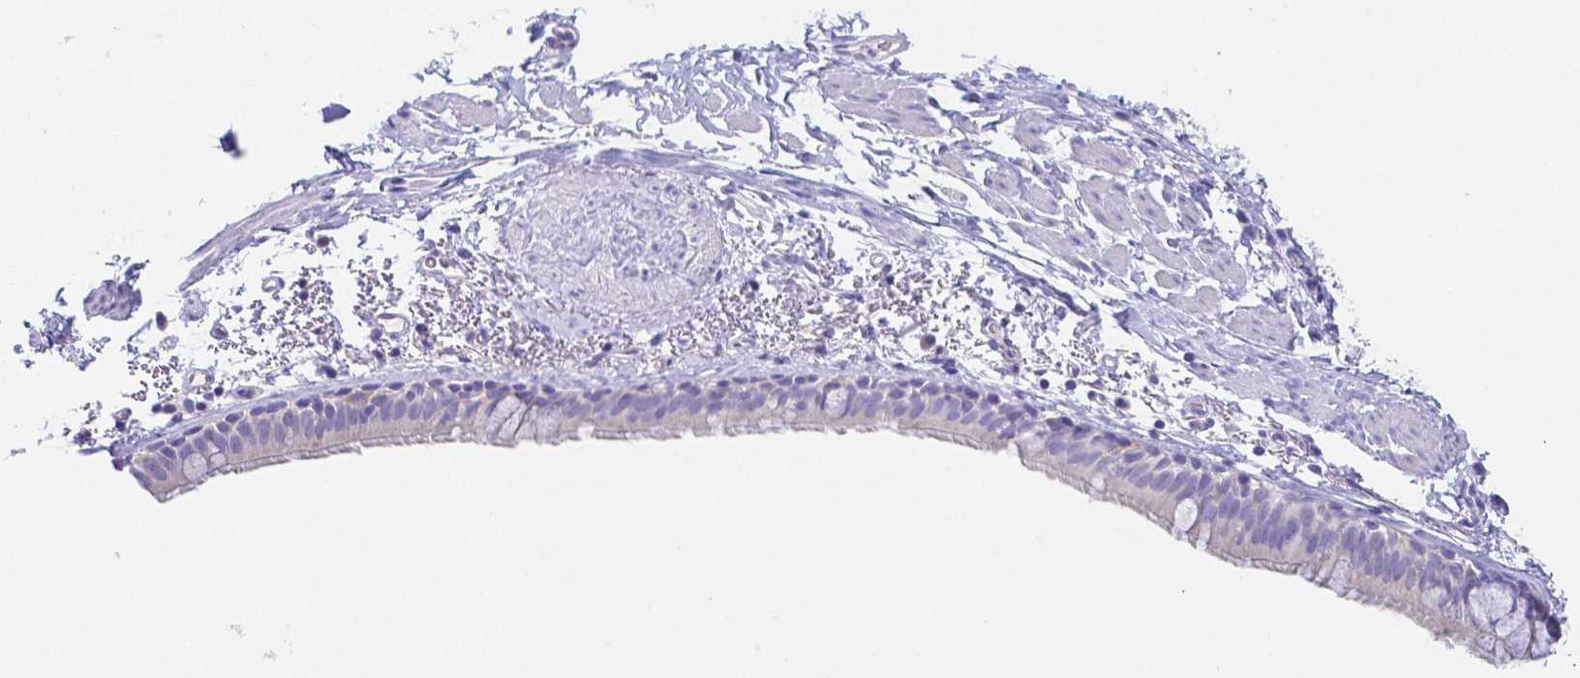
{"staining": {"intensity": "negative", "quantity": "none", "location": "none"}, "tissue": "bronchus", "cell_type": "Respiratory epithelial cells", "image_type": "normal", "snomed": [{"axis": "morphology", "description": "Normal tissue, NOS"}, {"axis": "topography", "description": "Bronchus"}], "caption": "This is an immunohistochemistry (IHC) micrograph of benign human bronchus. There is no expression in respiratory epithelial cells.", "gene": "ZG16B", "patient": {"sex": "male", "age": 67}}